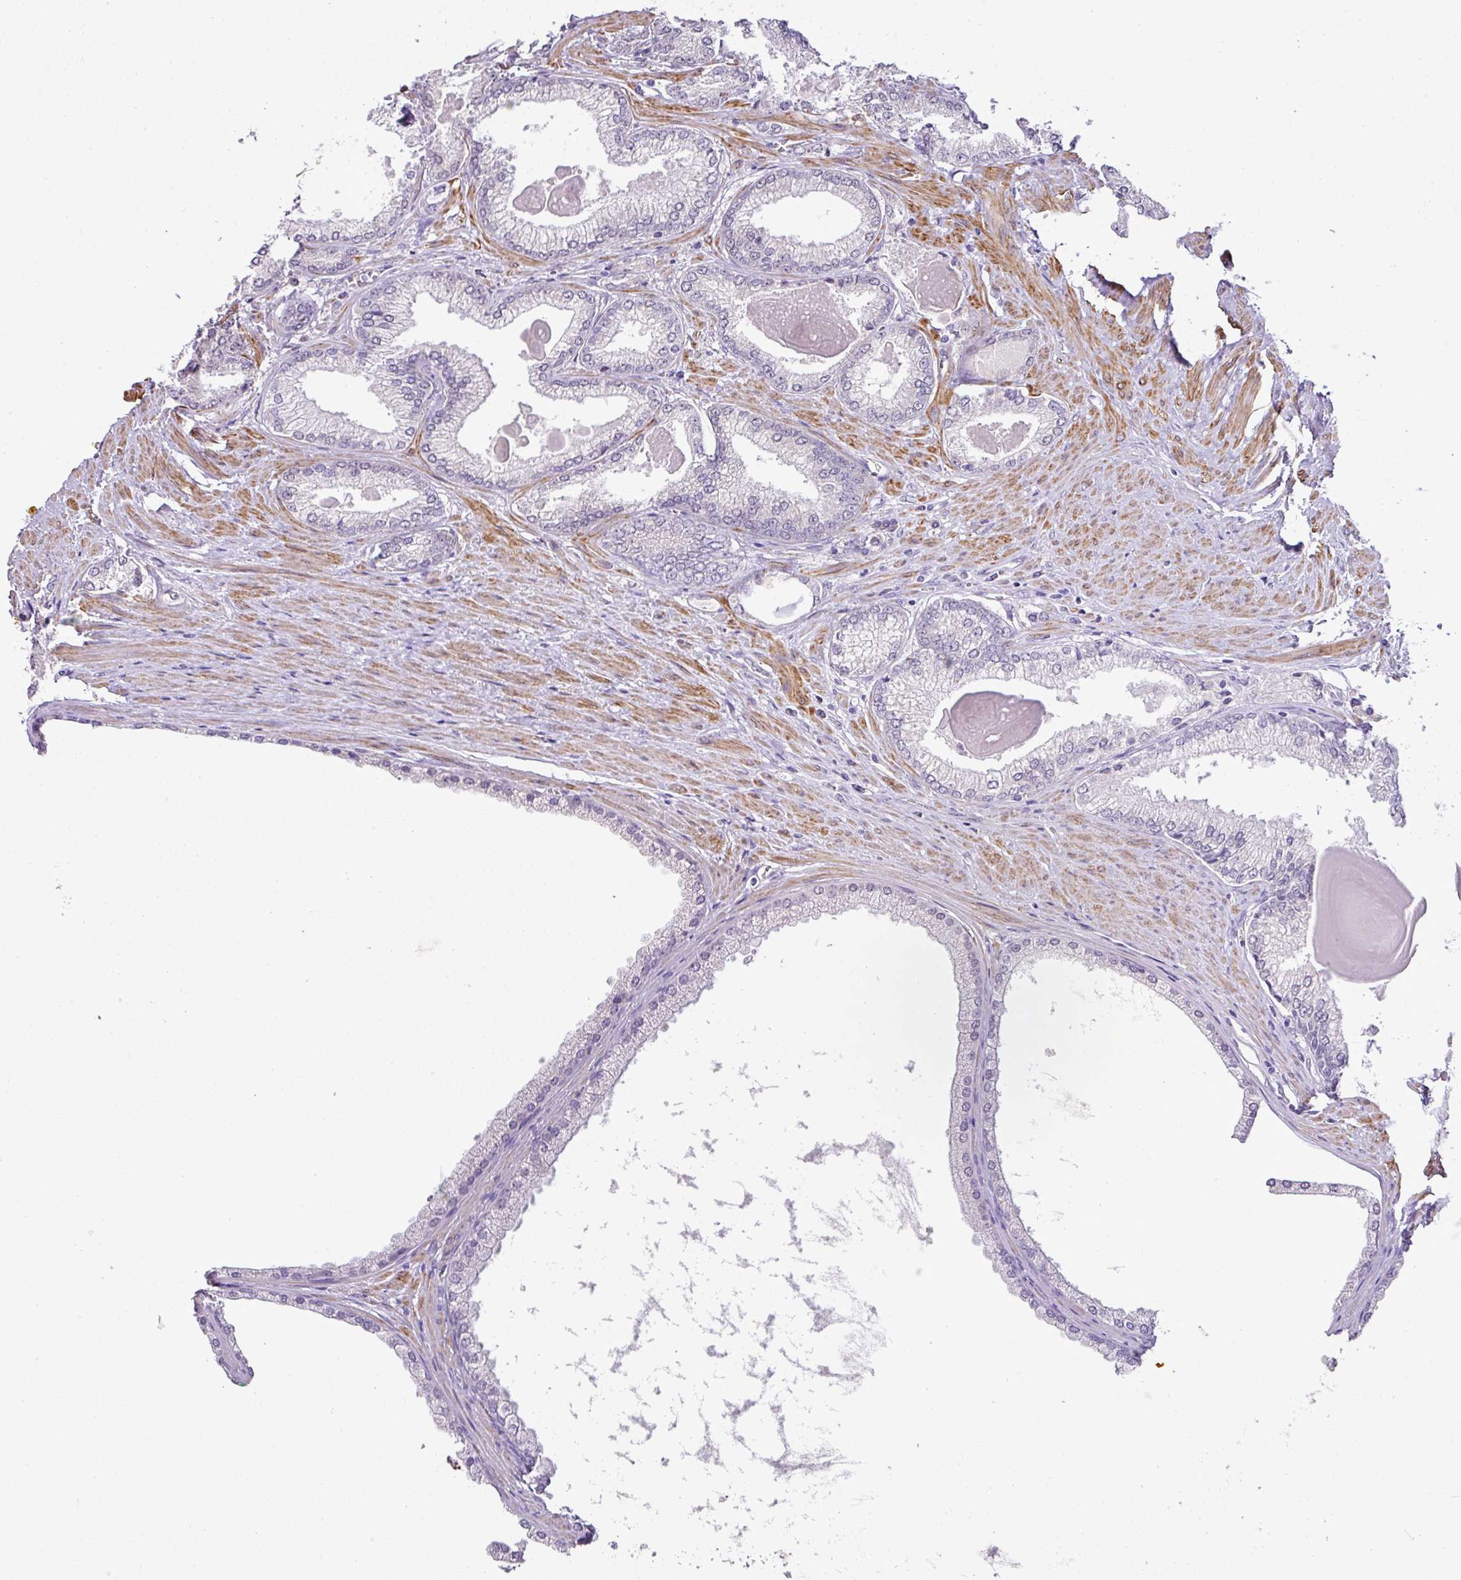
{"staining": {"intensity": "negative", "quantity": "none", "location": "none"}, "tissue": "prostate cancer", "cell_type": "Tumor cells", "image_type": "cancer", "snomed": [{"axis": "morphology", "description": "Adenocarcinoma, High grade"}, {"axis": "topography", "description": "Prostate"}], "caption": "There is no significant staining in tumor cells of adenocarcinoma (high-grade) (prostate).", "gene": "DIP2A", "patient": {"sex": "male", "age": 66}}